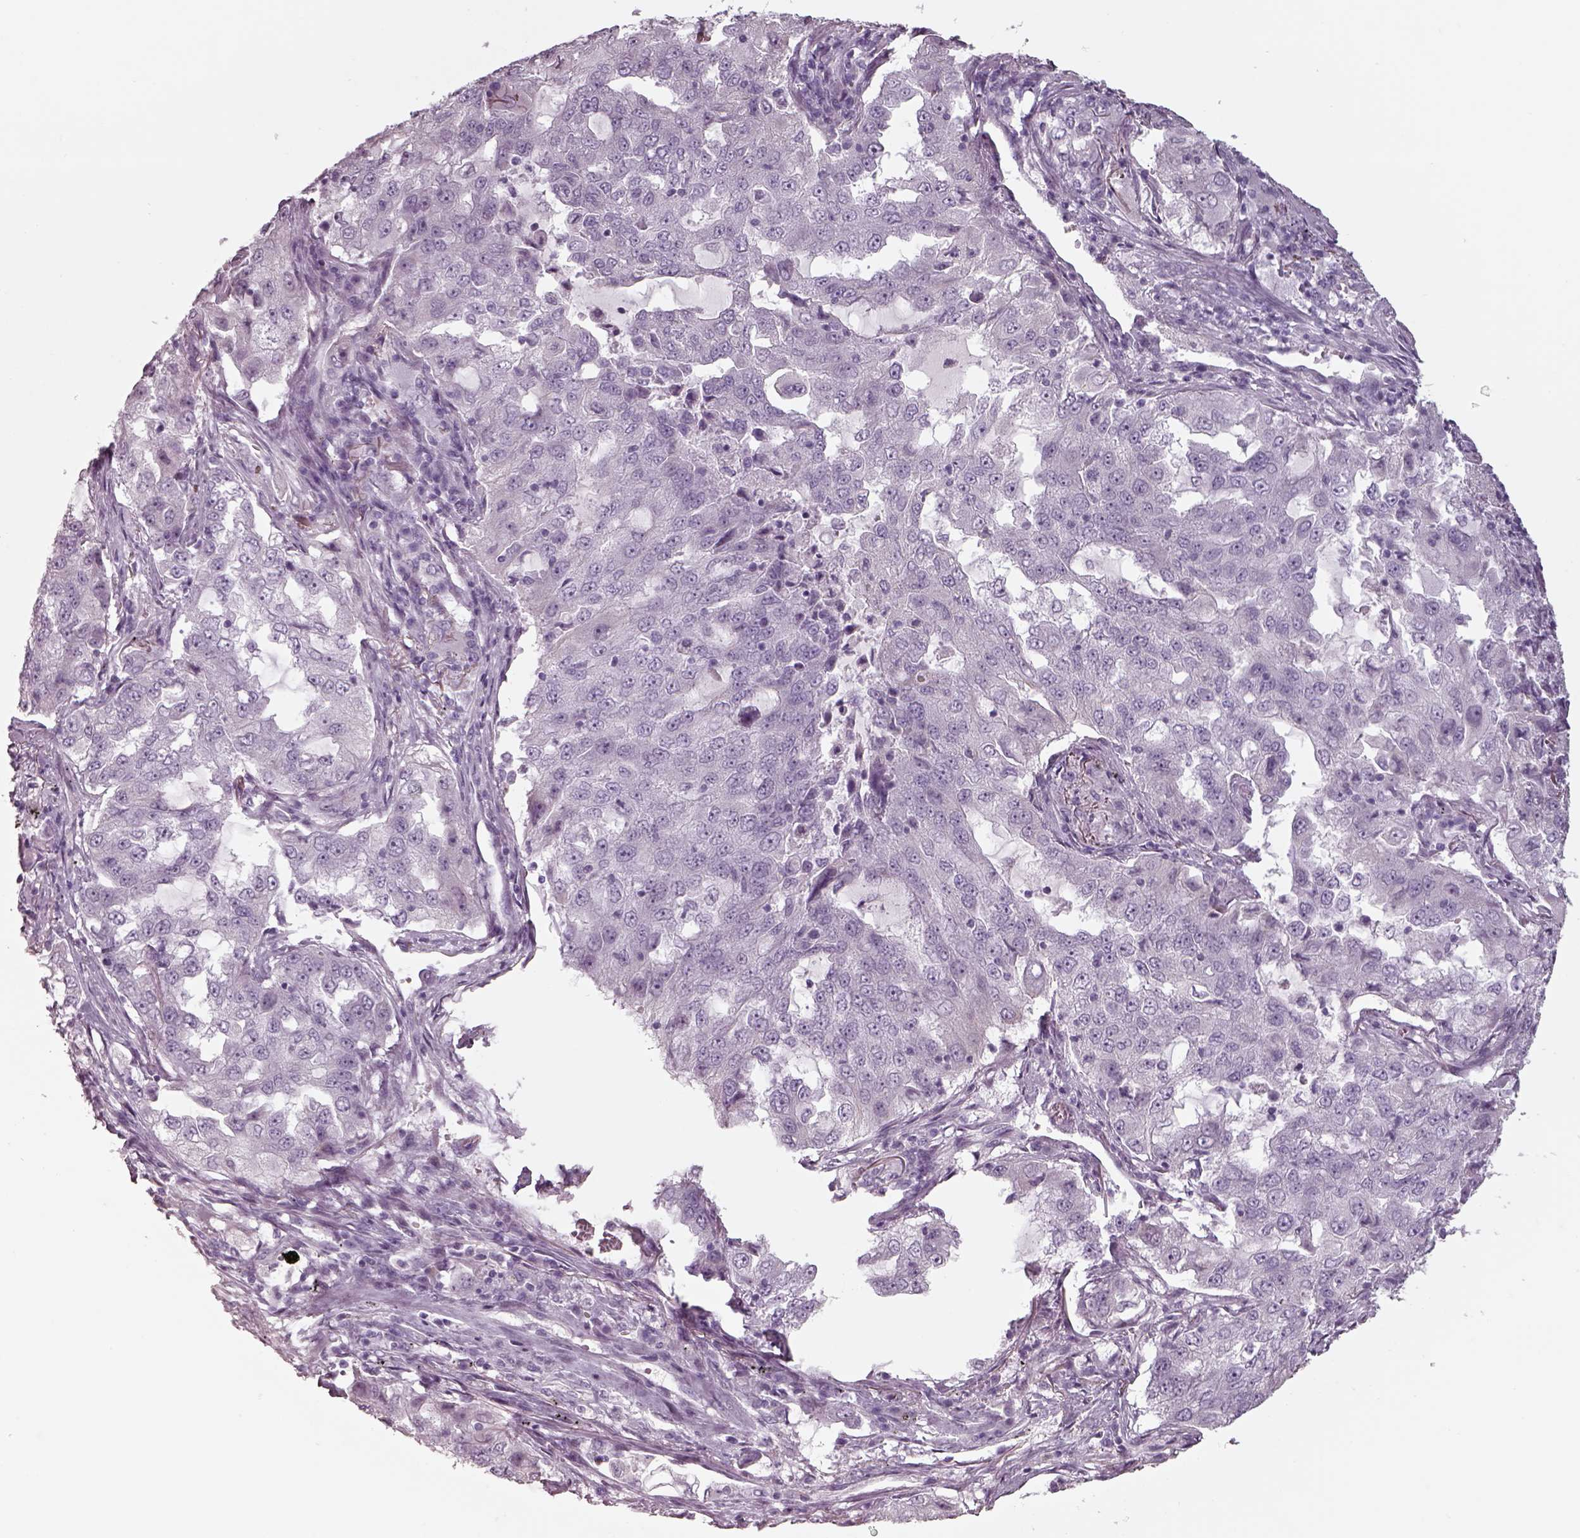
{"staining": {"intensity": "negative", "quantity": "none", "location": "none"}, "tissue": "lung cancer", "cell_type": "Tumor cells", "image_type": "cancer", "snomed": [{"axis": "morphology", "description": "Adenocarcinoma, NOS"}, {"axis": "topography", "description": "Lung"}], "caption": "Protein analysis of lung cancer displays no significant positivity in tumor cells.", "gene": "SEPTIN14", "patient": {"sex": "female", "age": 61}}